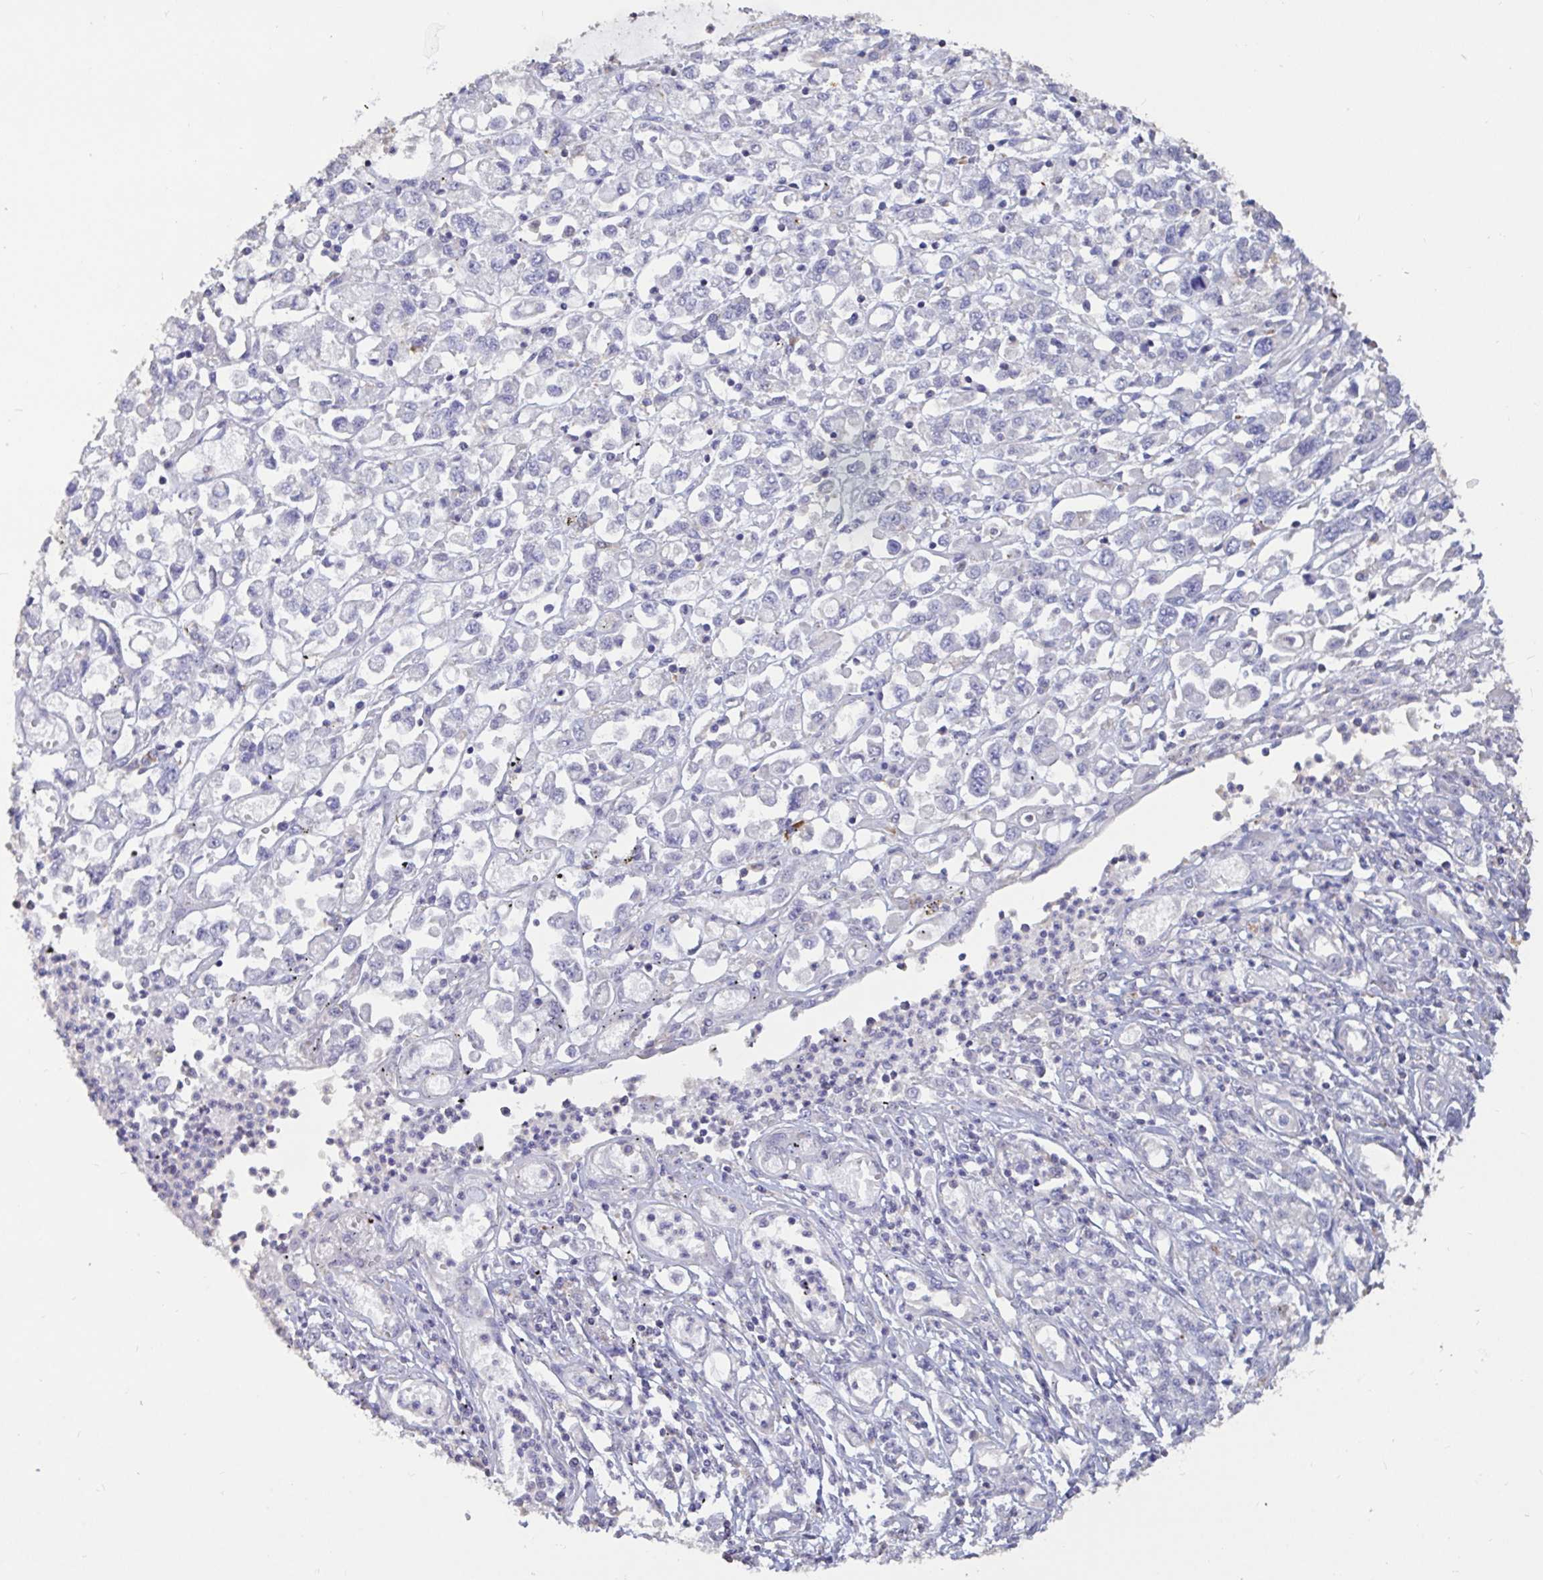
{"staining": {"intensity": "negative", "quantity": "none", "location": "none"}, "tissue": "stomach cancer", "cell_type": "Tumor cells", "image_type": "cancer", "snomed": [{"axis": "morphology", "description": "Adenocarcinoma, NOS"}, {"axis": "topography", "description": "Stomach"}], "caption": "A histopathology image of human stomach cancer (adenocarcinoma) is negative for staining in tumor cells. (Immunohistochemistry (ihc), brightfield microscopy, high magnification).", "gene": "DDX39A", "patient": {"sex": "female", "age": 76}}